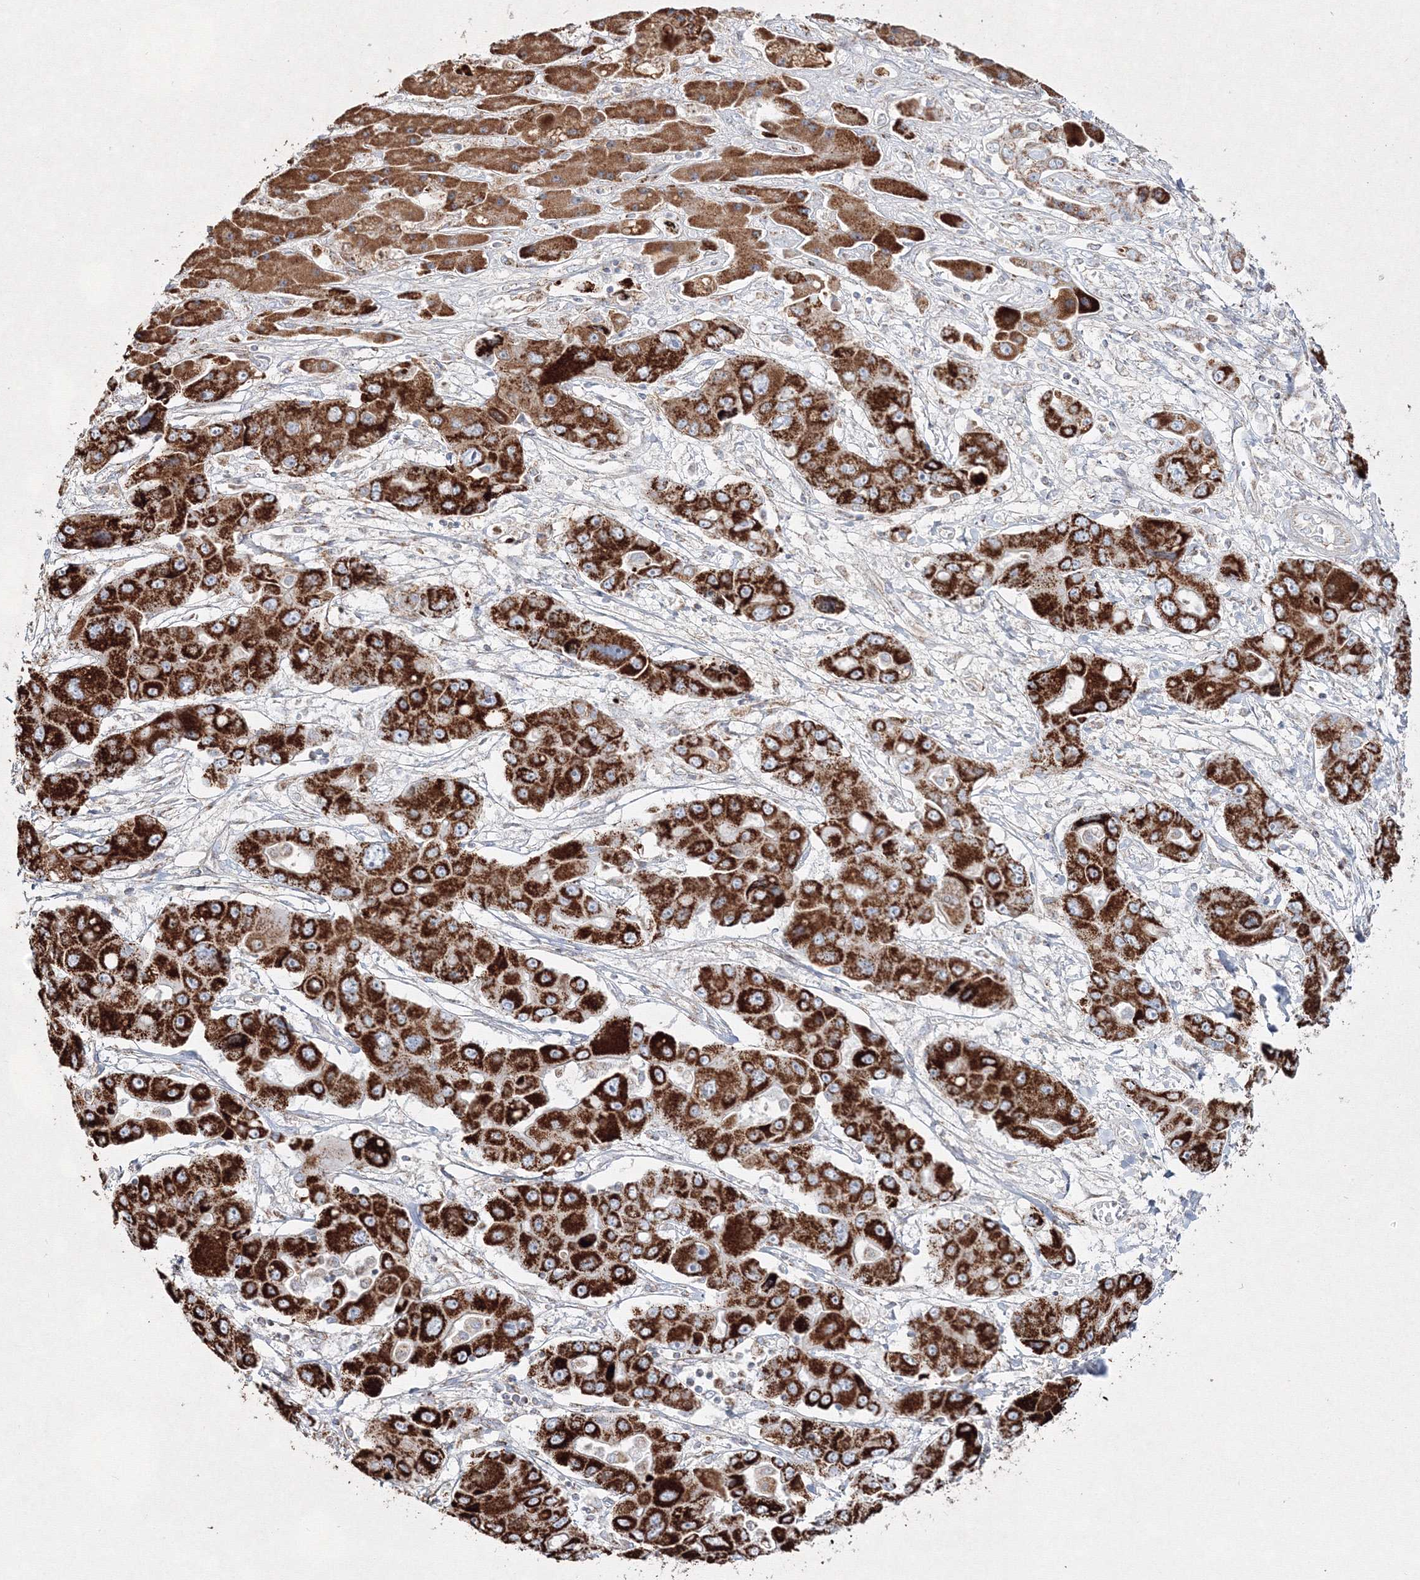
{"staining": {"intensity": "strong", "quantity": ">75%", "location": "cytoplasmic/membranous"}, "tissue": "liver cancer", "cell_type": "Tumor cells", "image_type": "cancer", "snomed": [{"axis": "morphology", "description": "Cholangiocarcinoma"}, {"axis": "topography", "description": "Liver"}], "caption": "An IHC micrograph of tumor tissue is shown. Protein staining in brown shows strong cytoplasmic/membranous positivity in cholangiocarcinoma (liver) within tumor cells.", "gene": "IGSF9", "patient": {"sex": "male", "age": 67}}